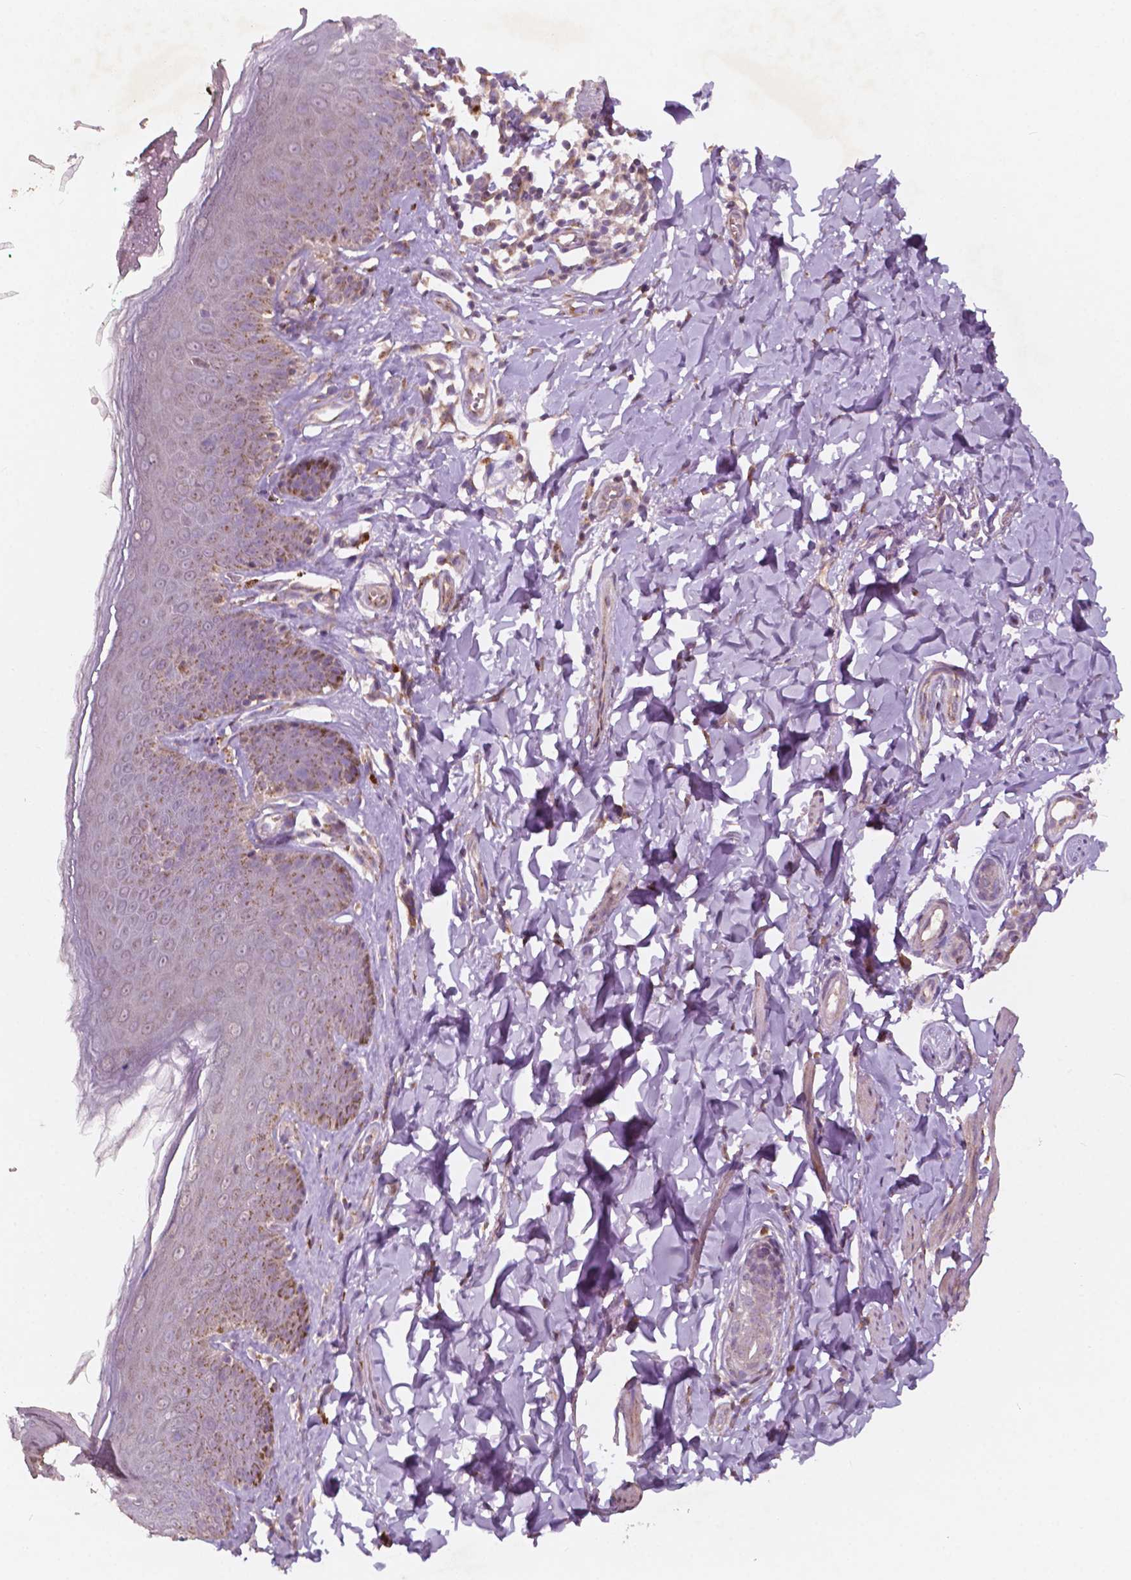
{"staining": {"intensity": "moderate", "quantity": "25%-75%", "location": "cytoplasmic/membranous"}, "tissue": "skin", "cell_type": "Epidermal cells", "image_type": "normal", "snomed": [{"axis": "morphology", "description": "Normal tissue, NOS"}, {"axis": "topography", "description": "Vulva"}, {"axis": "topography", "description": "Peripheral nerve tissue"}], "caption": "DAB immunohistochemical staining of normal skin shows moderate cytoplasmic/membranous protein positivity in approximately 25%-75% of epidermal cells. Using DAB (3,3'-diaminobenzidine) (brown) and hematoxylin (blue) stains, captured at high magnification using brightfield microscopy.", "gene": "CHPT1", "patient": {"sex": "female", "age": 66}}